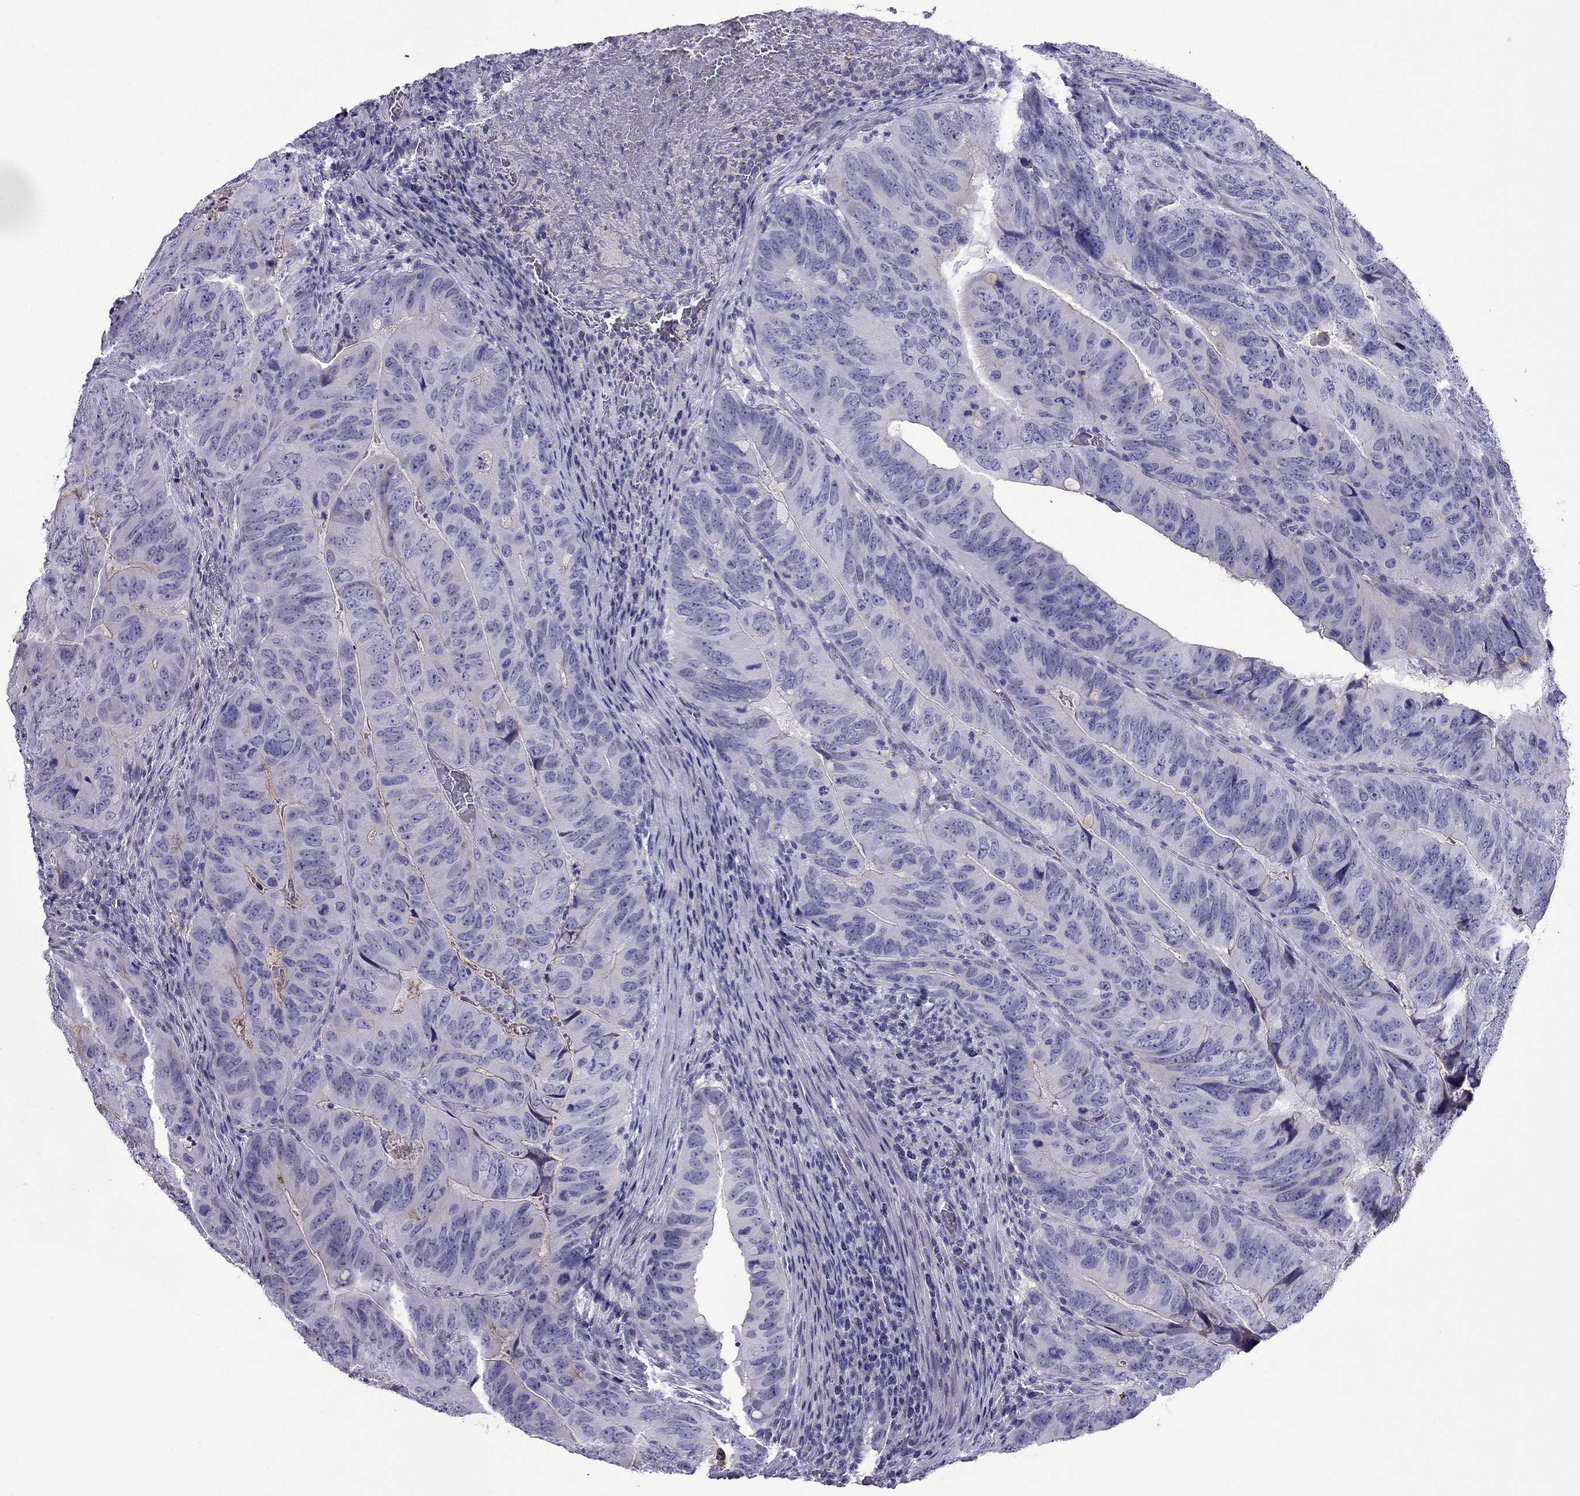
{"staining": {"intensity": "negative", "quantity": "none", "location": "none"}, "tissue": "colorectal cancer", "cell_type": "Tumor cells", "image_type": "cancer", "snomed": [{"axis": "morphology", "description": "Adenocarcinoma, NOS"}, {"axis": "topography", "description": "Colon"}], "caption": "Immunohistochemistry image of human colorectal adenocarcinoma stained for a protein (brown), which shows no expression in tumor cells.", "gene": "TBC1D21", "patient": {"sex": "male", "age": 79}}